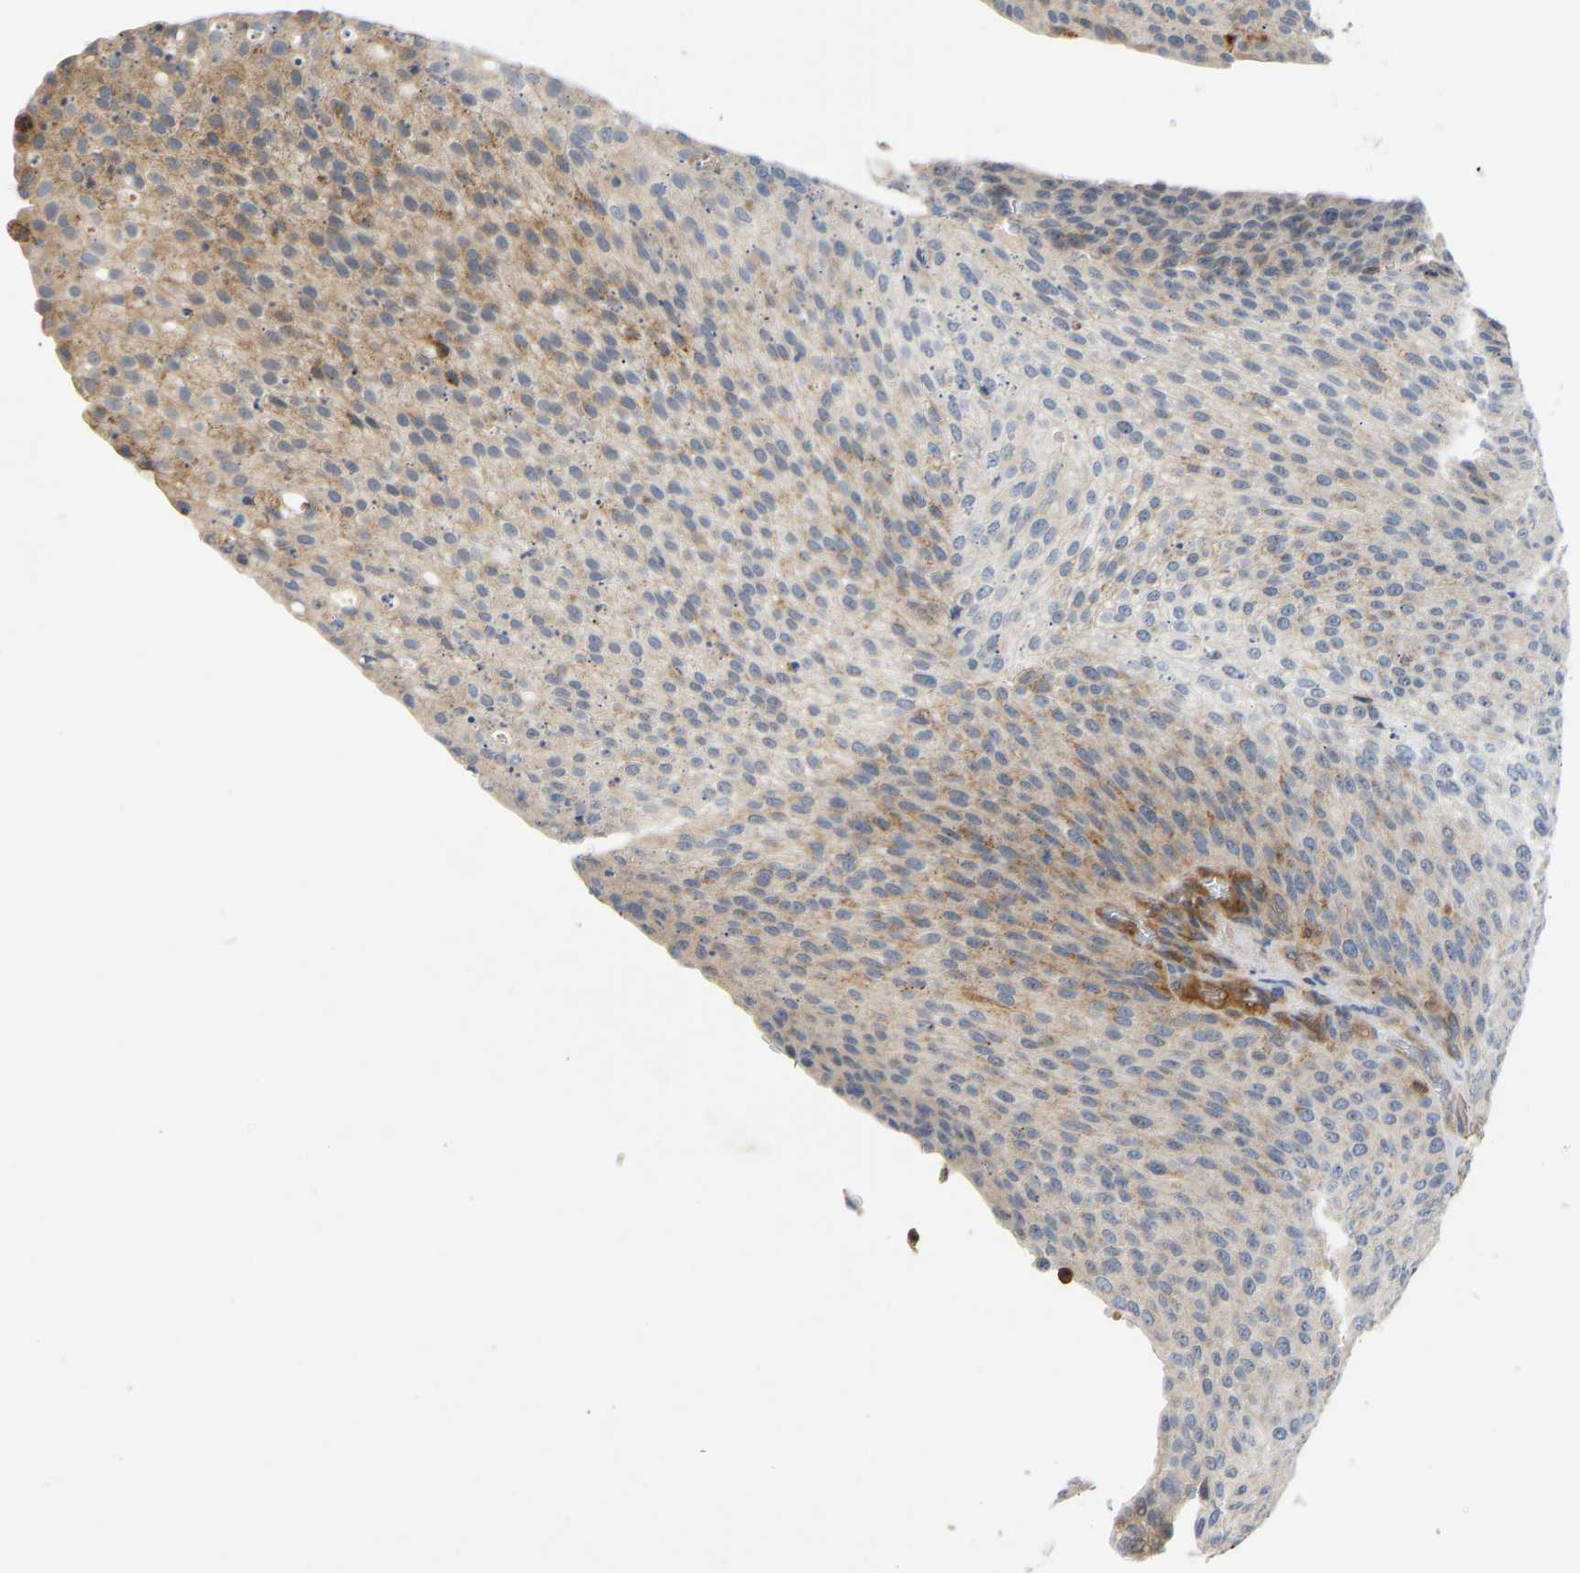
{"staining": {"intensity": "weak", "quantity": "<25%", "location": "cytoplasmic/membranous"}, "tissue": "urothelial cancer", "cell_type": "Tumor cells", "image_type": "cancer", "snomed": [{"axis": "morphology", "description": "Urothelial carcinoma, Low grade"}, {"axis": "topography", "description": "Smooth muscle"}, {"axis": "topography", "description": "Urinary bladder"}], "caption": "Human low-grade urothelial carcinoma stained for a protein using immunohistochemistry reveals no staining in tumor cells.", "gene": "PLCG2", "patient": {"sex": "male", "age": 60}}